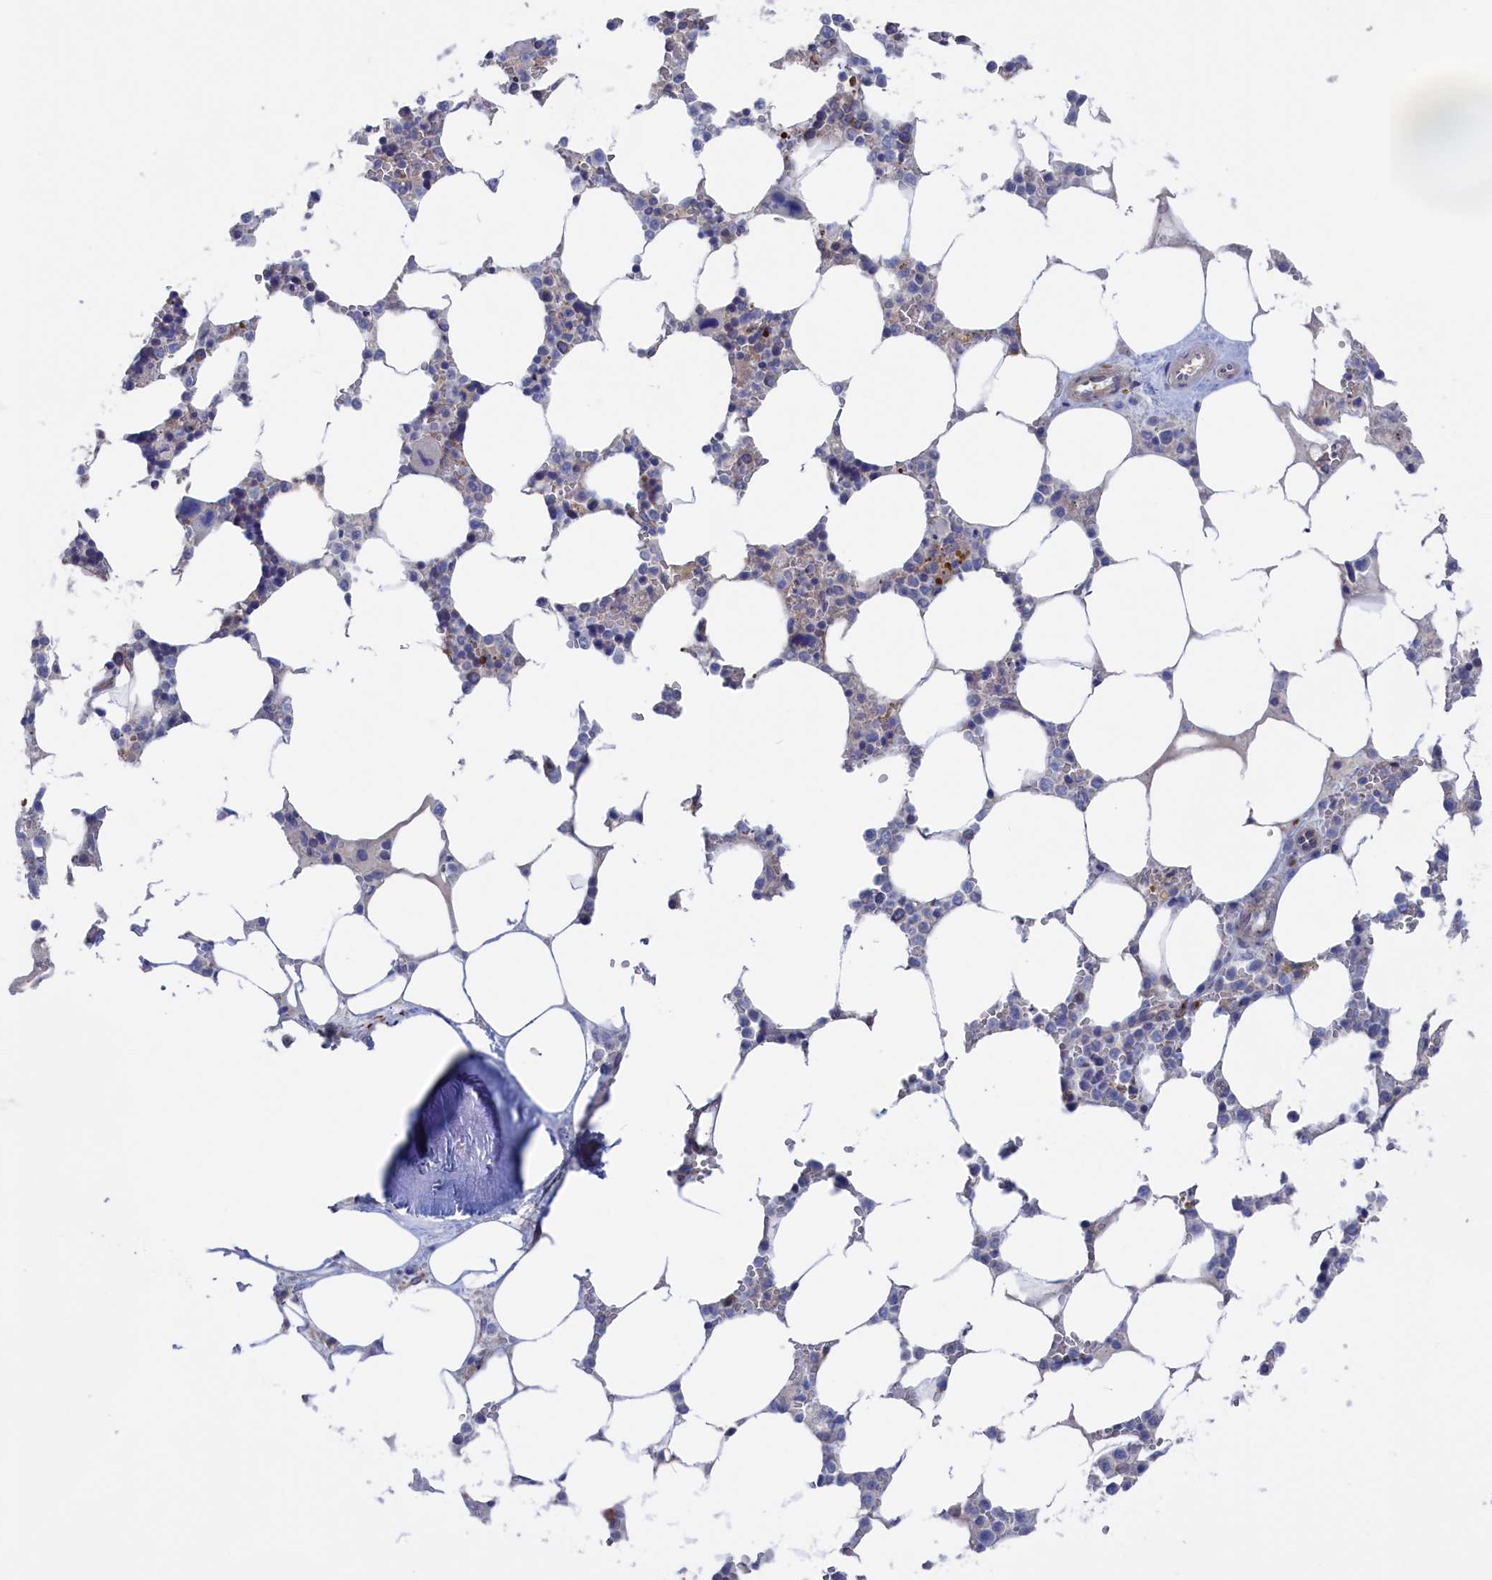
{"staining": {"intensity": "strong", "quantity": "<25%", "location": "cytoplasmic/membranous"}, "tissue": "bone marrow", "cell_type": "Hematopoietic cells", "image_type": "normal", "snomed": [{"axis": "morphology", "description": "Normal tissue, NOS"}, {"axis": "topography", "description": "Bone marrow"}], "caption": "Unremarkable bone marrow displays strong cytoplasmic/membranous positivity in approximately <25% of hematopoietic cells (Brightfield microscopy of DAB IHC at high magnification)..", "gene": "NUTF2", "patient": {"sex": "male", "age": 64}}